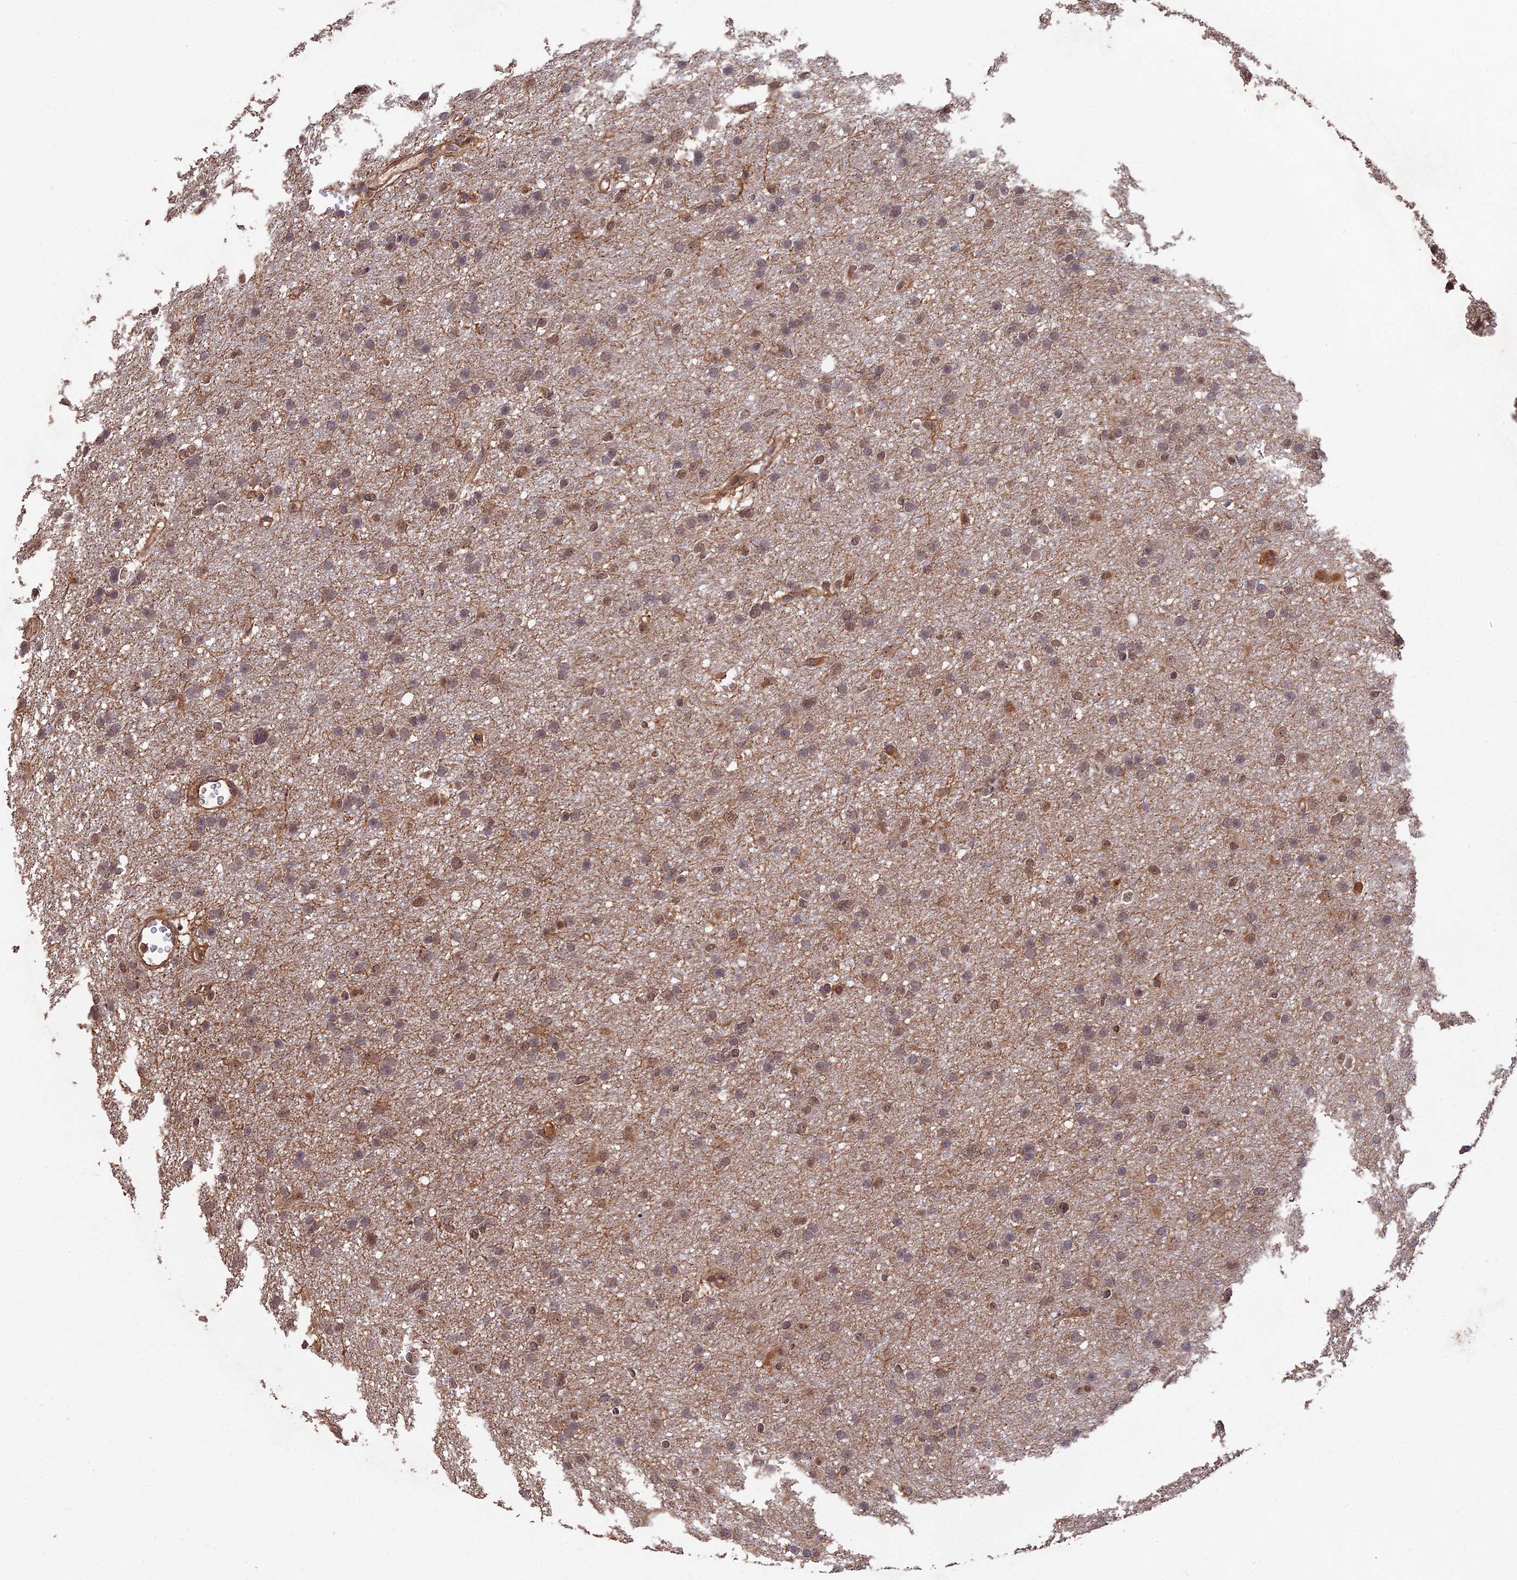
{"staining": {"intensity": "weak", "quantity": "<25%", "location": "nuclear"}, "tissue": "glioma", "cell_type": "Tumor cells", "image_type": "cancer", "snomed": [{"axis": "morphology", "description": "Glioma, malignant, High grade"}, {"axis": "topography", "description": "Cerebral cortex"}], "caption": "Immunohistochemistry photomicrograph of malignant glioma (high-grade) stained for a protein (brown), which demonstrates no positivity in tumor cells.", "gene": "RALGAPA2", "patient": {"sex": "female", "age": 36}}